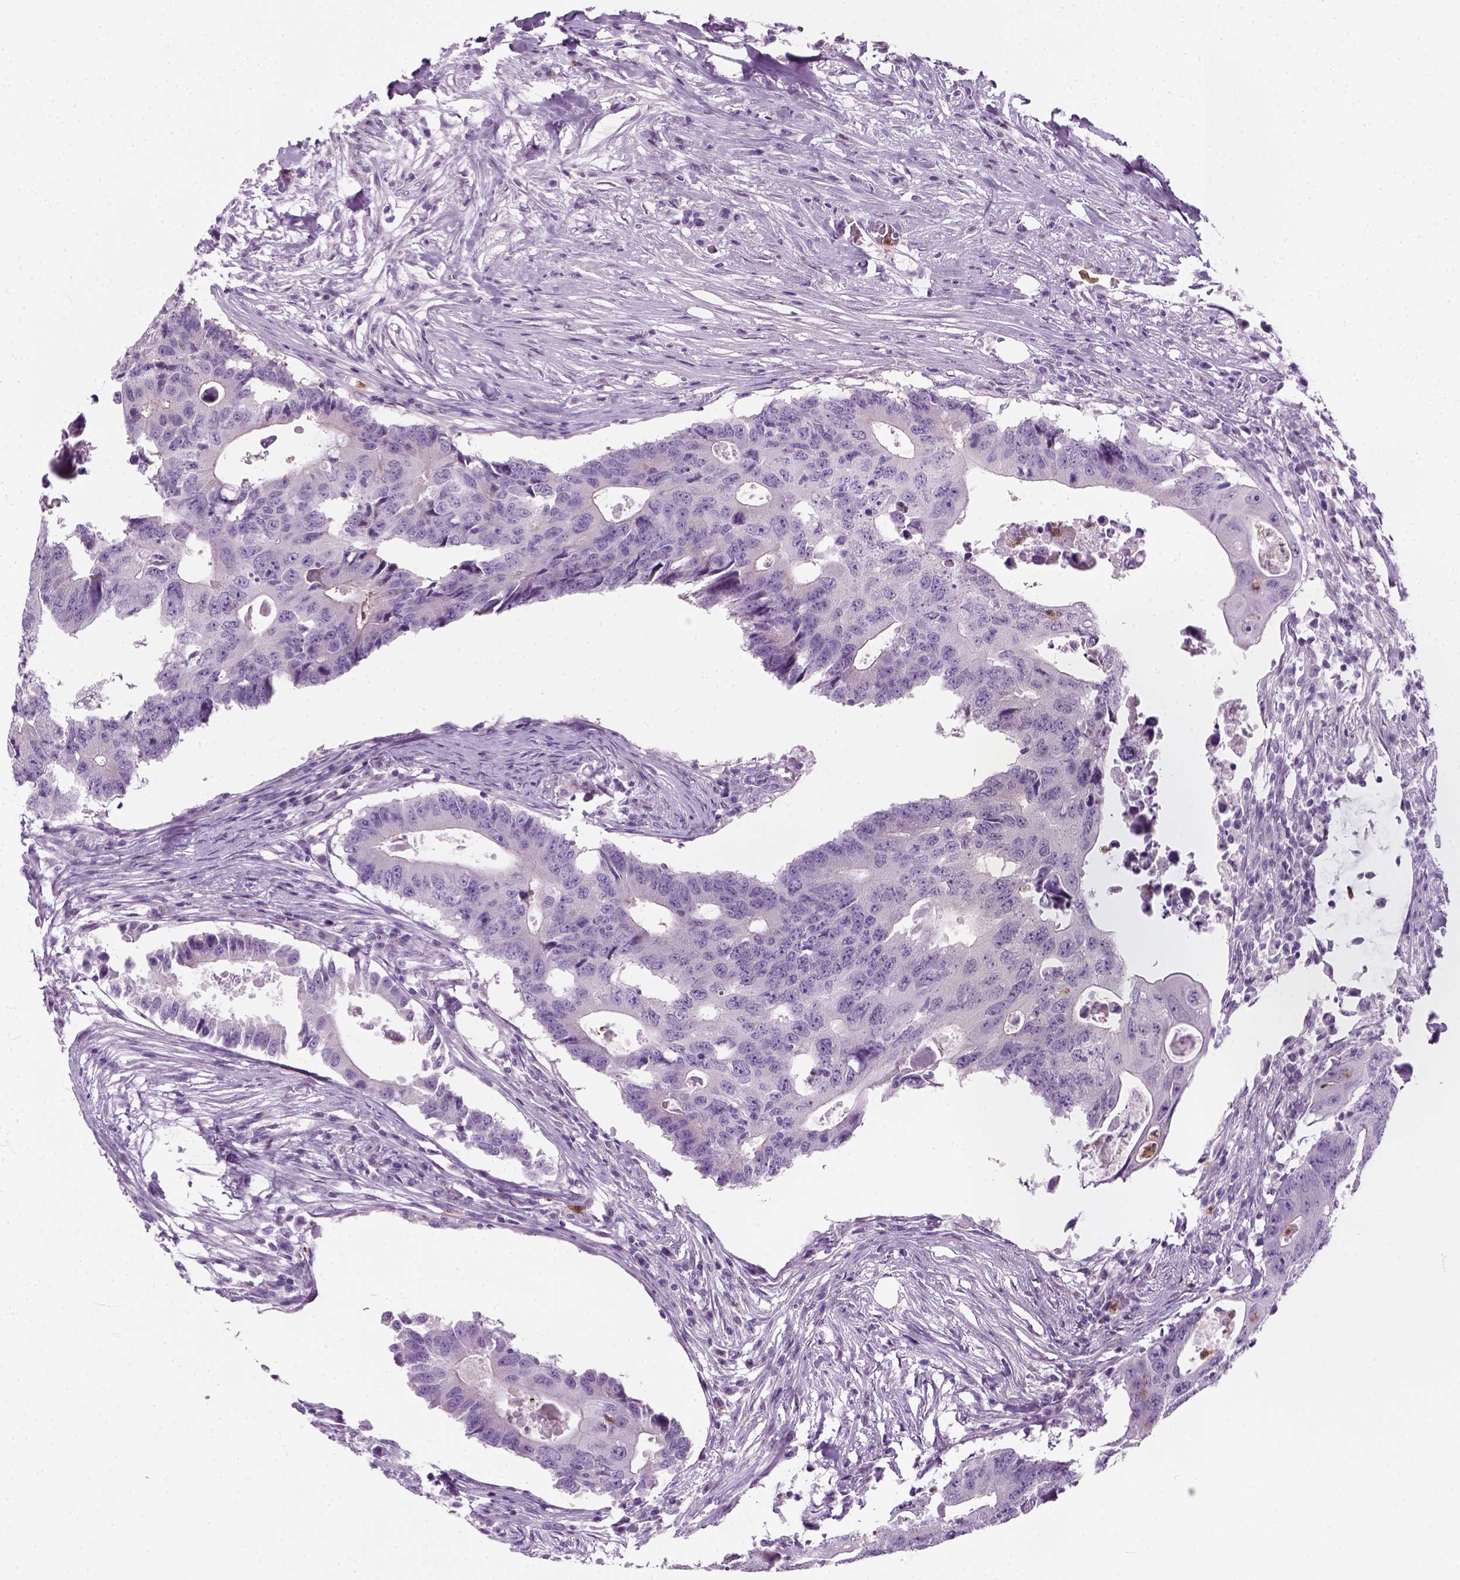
{"staining": {"intensity": "negative", "quantity": "none", "location": "none"}, "tissue": "colorectal cancer", "cell_type": "Tumor cells", "image_type": "cancer", "snomed": [{"axis": "morphology", "description": "Adenocarcinoma, NOS"}, {"axis": "topography", "description": "Colon"}], "caption": "DAB immunohistochemical staining of colorectal adenocarcinoma demonstrates no significant staining in tumor cells.", "gene": "IL4", "patient": {"sex": "male", "age": 71}}